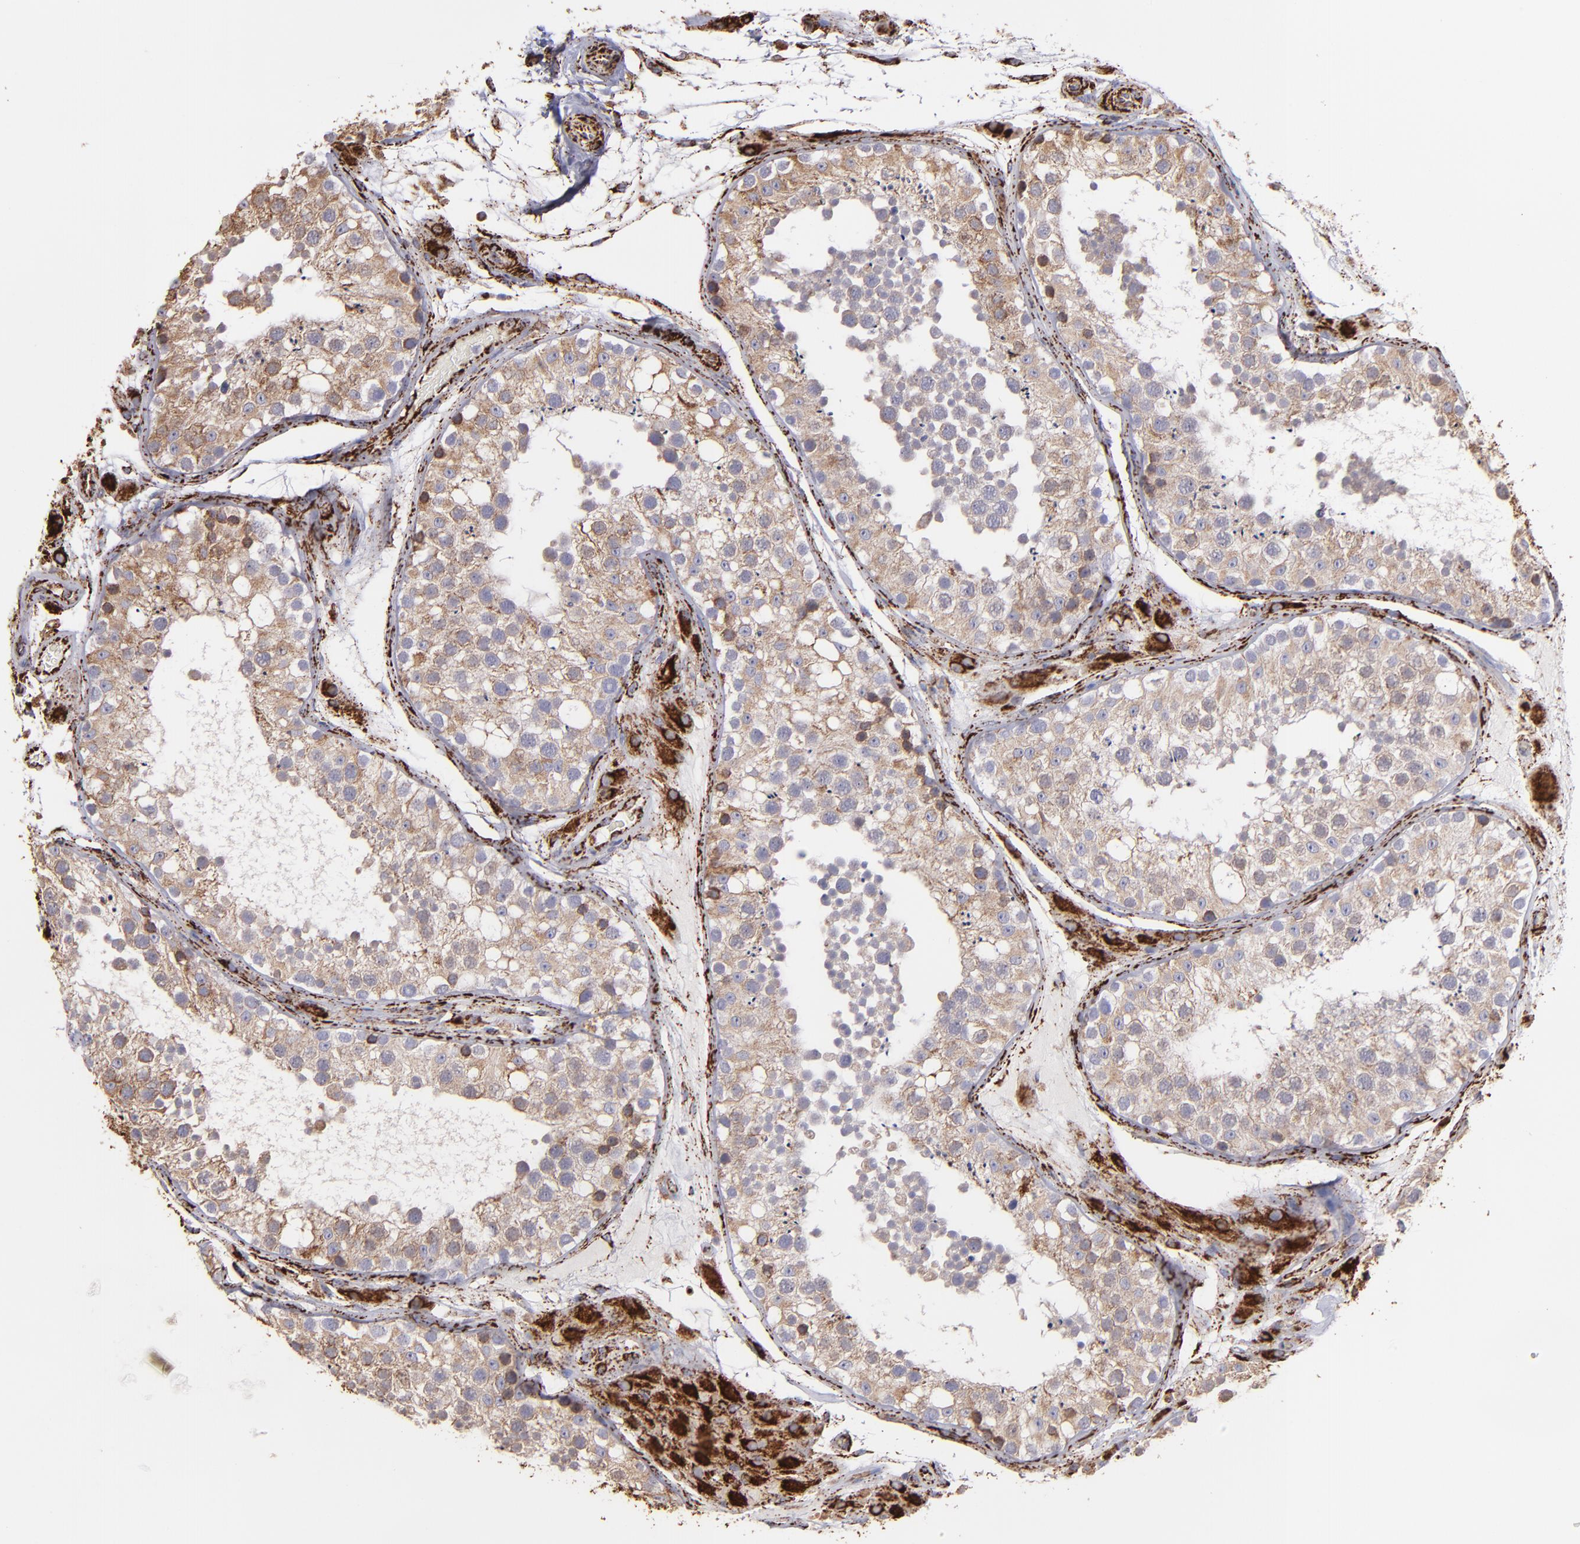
{"staining": {"intensity": "weak", "quantity": ">75%", "location": "cytoplasmic/membranous"}, "tissue": "testis", "cell_type": "Cells in seminiferous ducts", "image_type": "normal", "snomed": [{"axis": "morphology", "description": "Normal tissue, NOS"}, {"axis": "topography", "description": "Testis"}], "caption": "A high-resolution histopathology image shows immunohistochemistry staining of benign testis, which reveals weak cytoplasmic/membranous expression in about >75% of cells in seminiferous ducts.", "gene": "MAOB", "patient": {"sex": "male", "age": 26}}